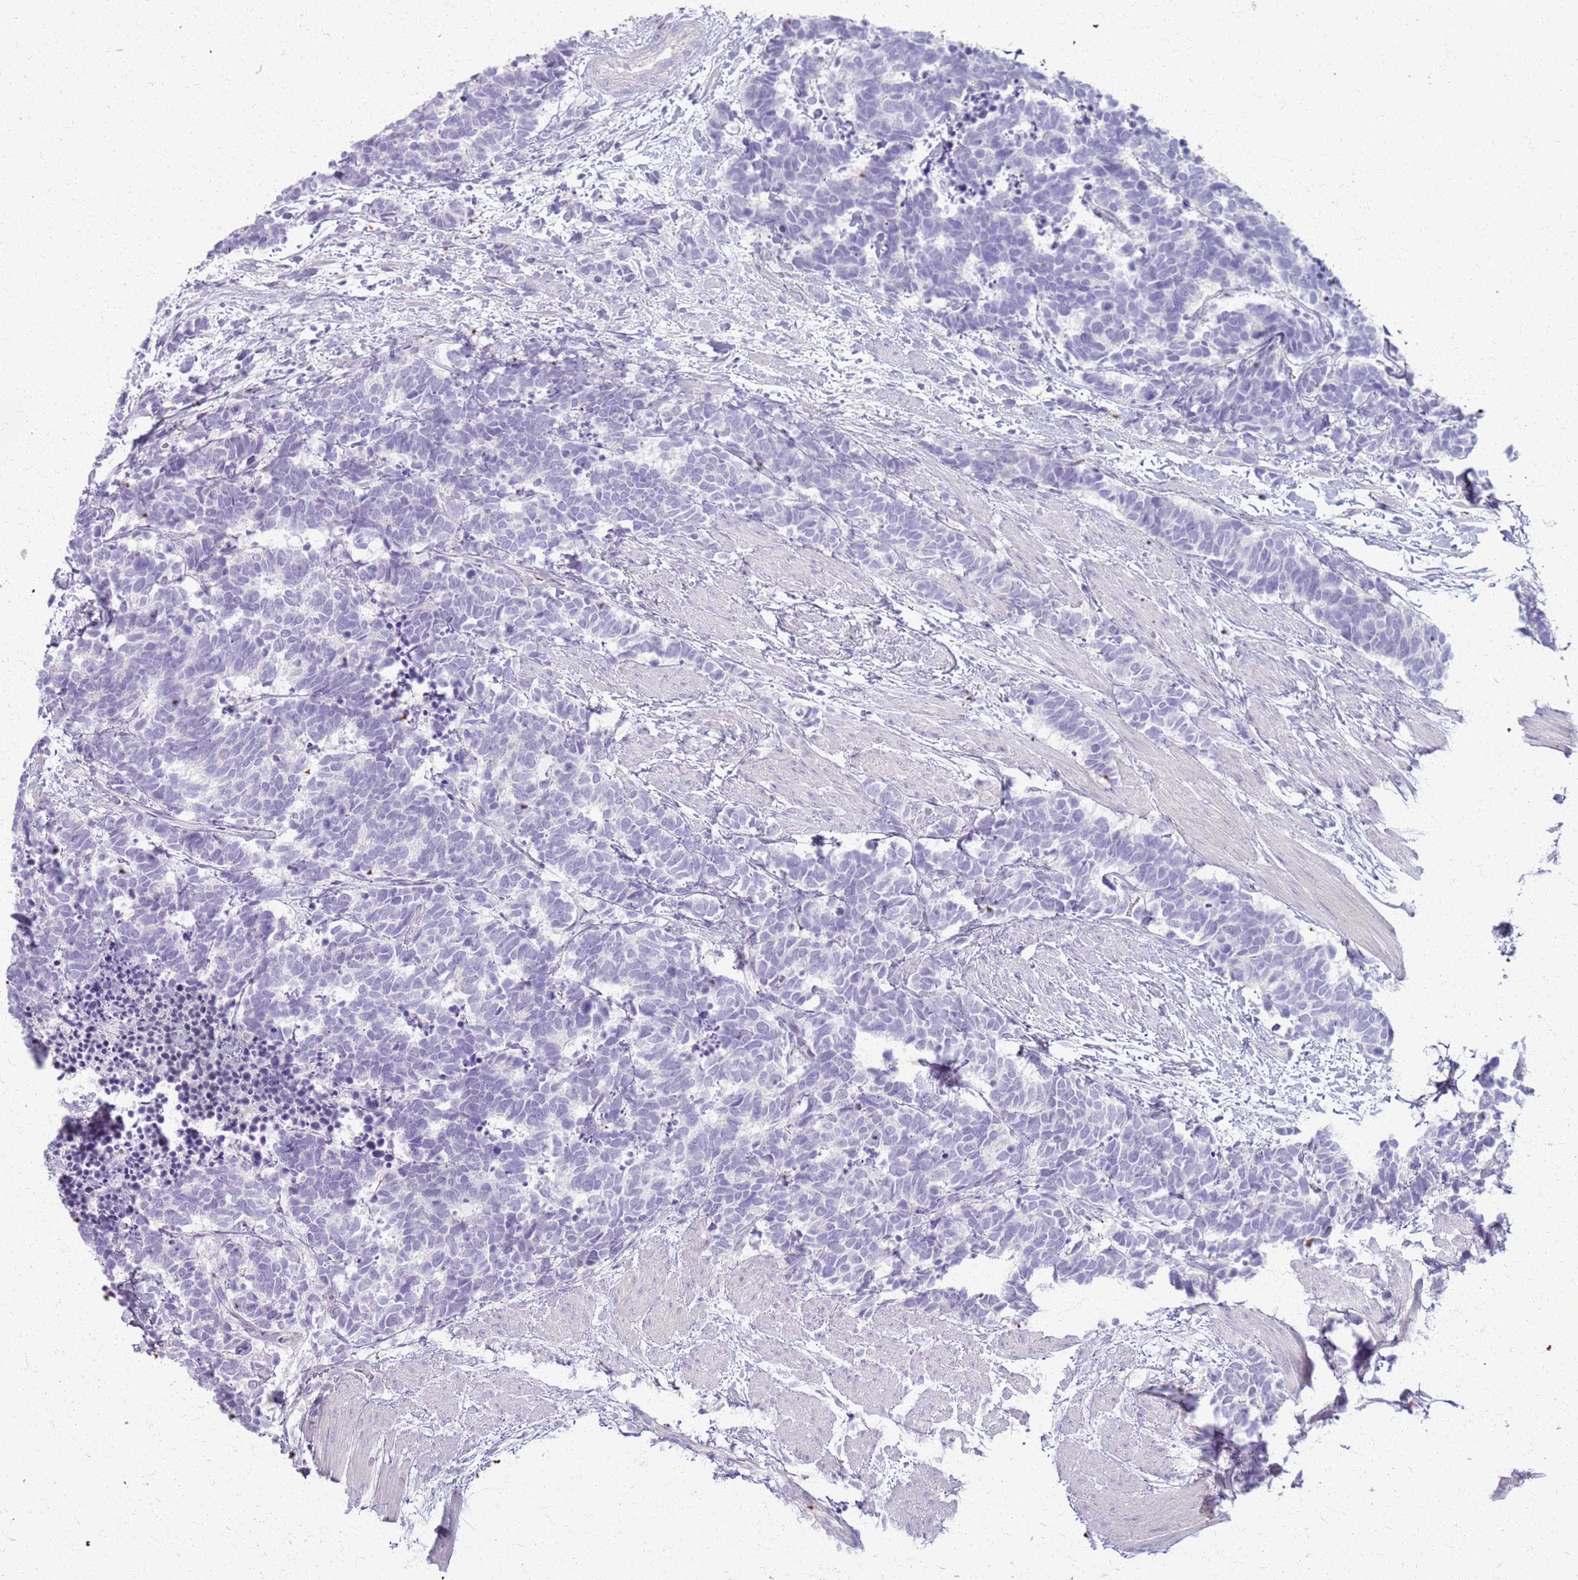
{"staining": {"intensity": "negative", "quantity": "none", "location": "none"}, "tissue": "carcinoid", "cell_type": "Tumor cells", "image_type": "cancer", "snomed": [{"axis": "morphology", "description": "Carcinoma, NOS"}, {"axis": "morphology", "description": "Carcinoid, malignant, NOS"}, {"axis": "topography", "description": "Prostate"}], "caption": "DAB immunohistochemical staining of carcinoid shows no significant staining in tumor cells.", "gene": "CSRP3", "patient": {"sex": "male", "age": 57}}